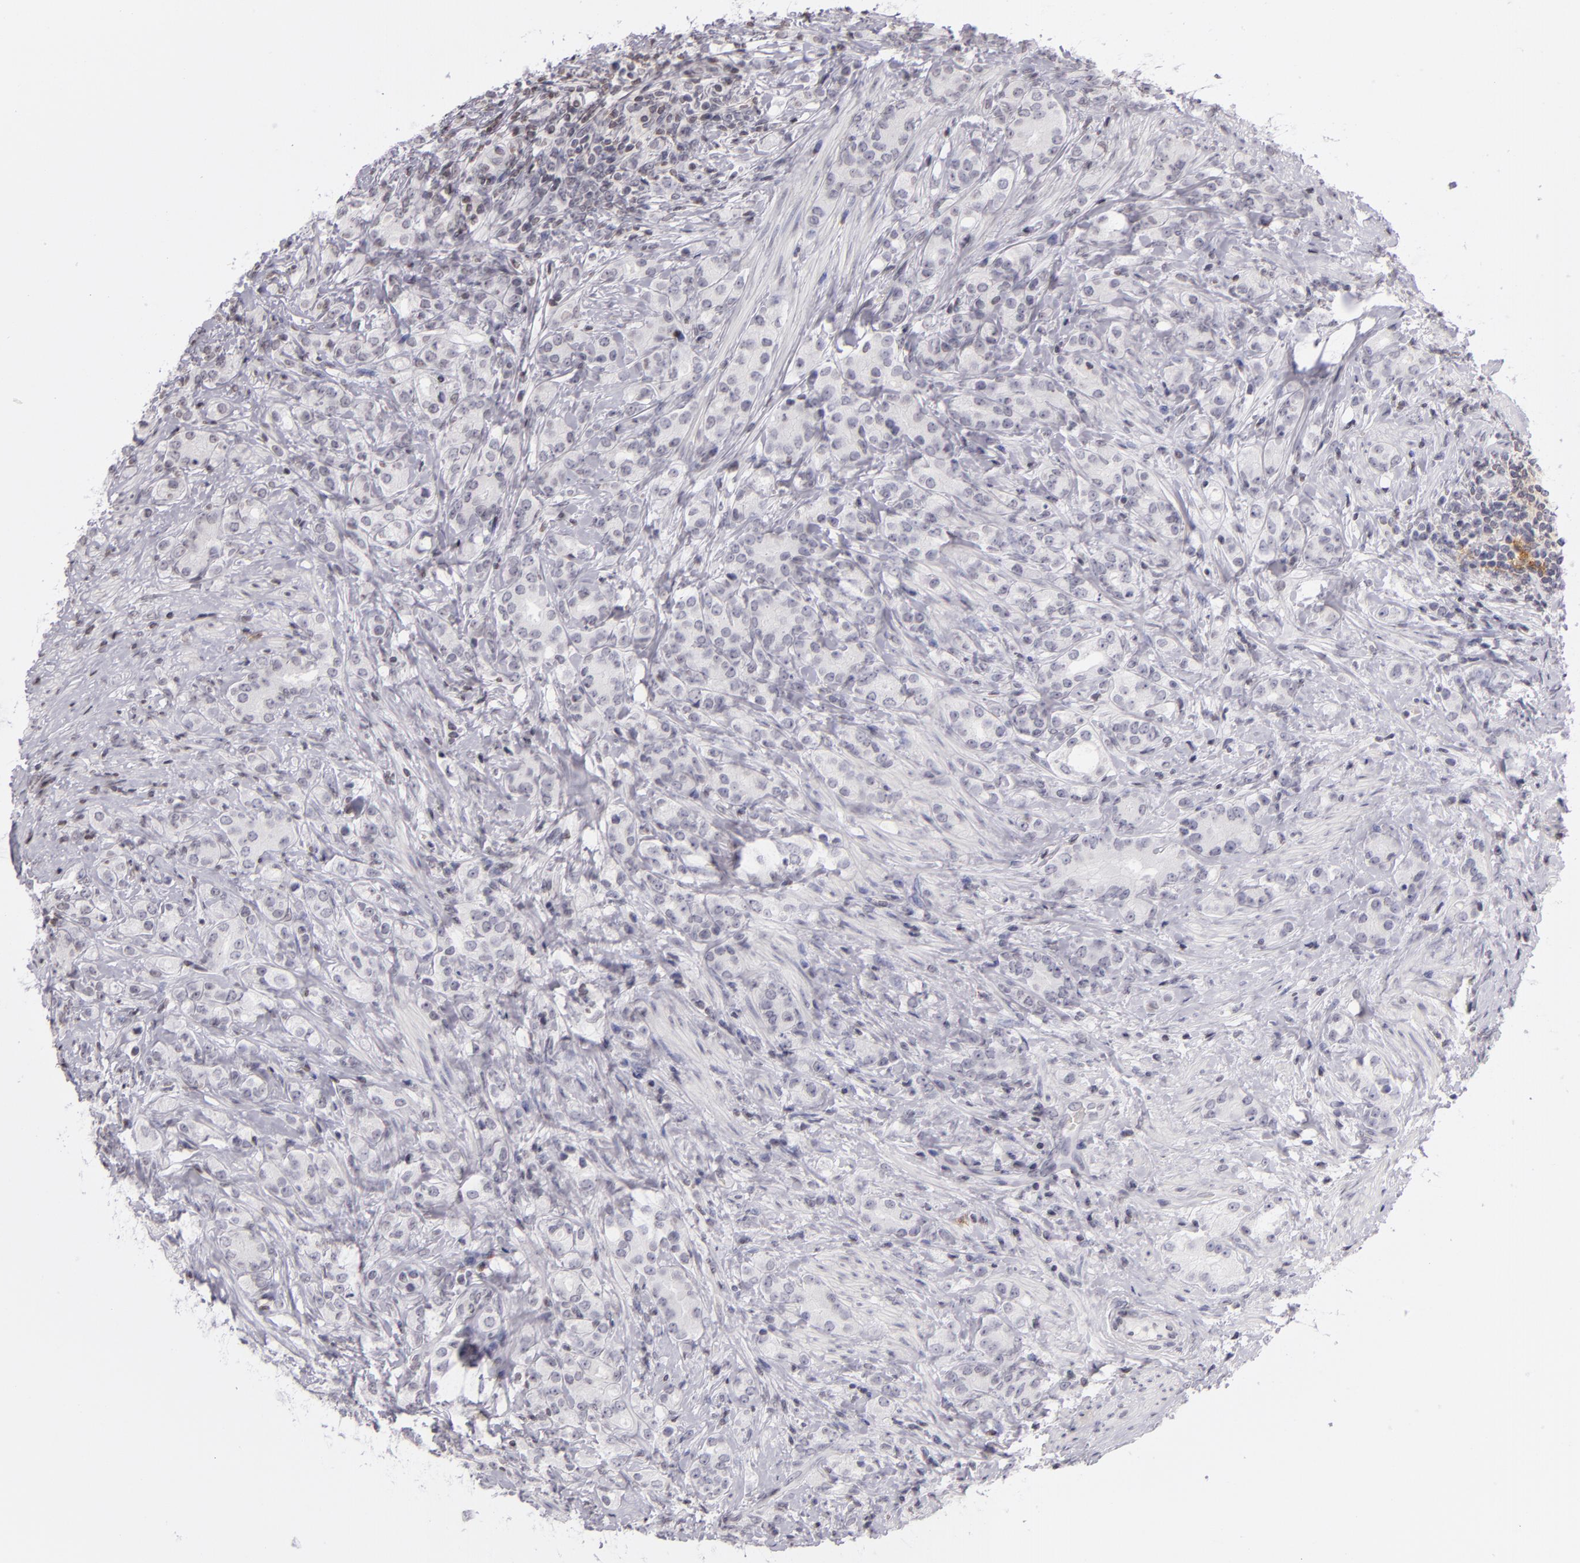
{"staining": {"intensity": "negative", "quantity": "none", "location": "none"}, "tissue": "prostate cancer", "cell_type": "Tumor cells", "image_type": "cancer", "snomed": [{"axis": "morphology", "description": "Adenocarcinoma, Medium grade"}, {"axis": "topography", "description": "Prostate"}], "caption": "Immunohistochemistry (IHC) histopathology image of human medium-grade adenocarcinoma (prostate) stained for a protein (brown), which exhibits no positivity in tumor cells.", "gene": "CD40", "patient": {"sex": "male", "age": 59}}